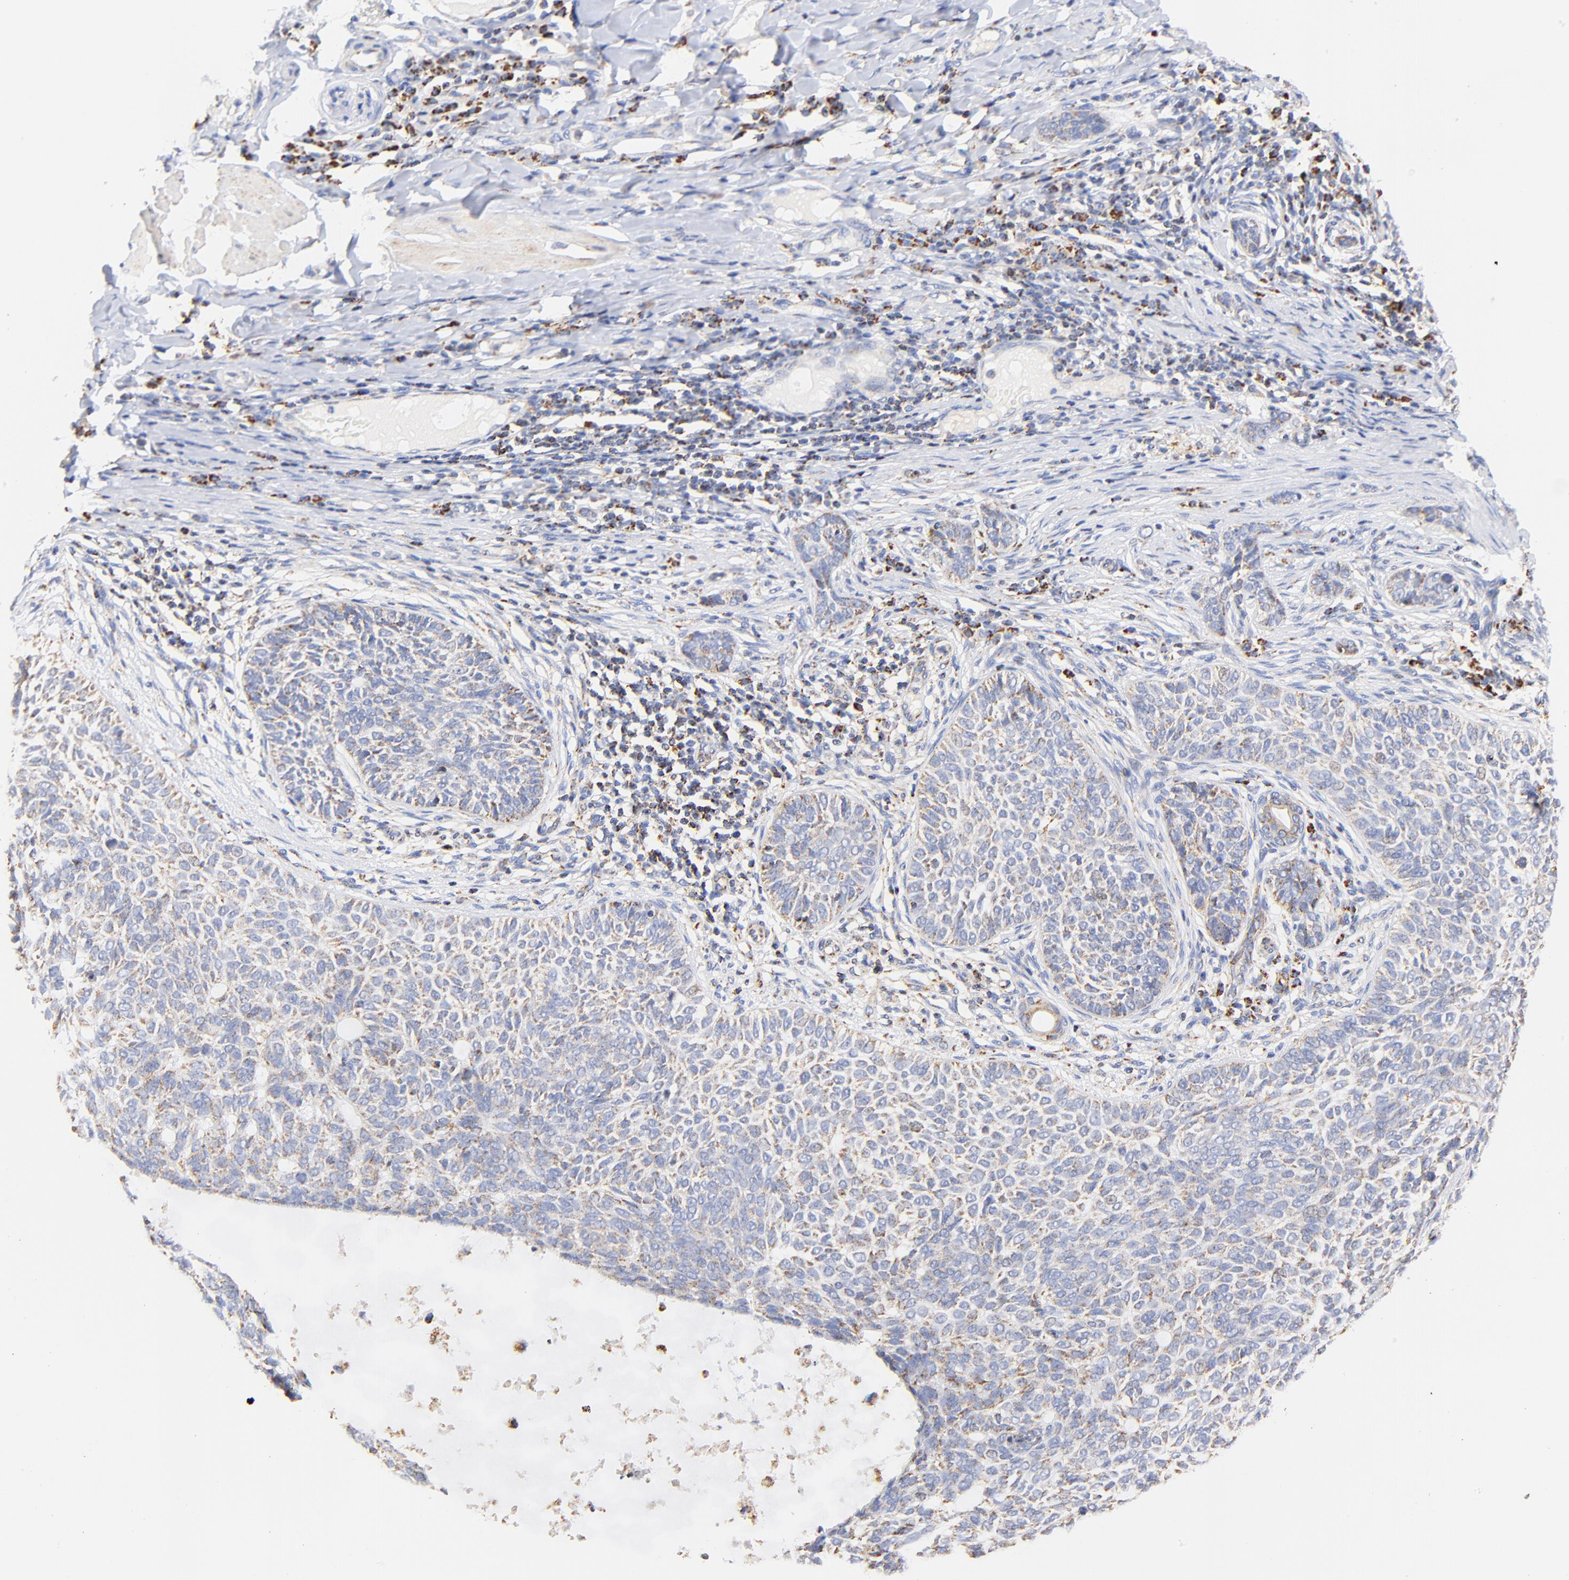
{"staining": {"intensity": "moderate", "quantity": "25%-75%", "location": "cytoplasmic/membranous"}, "tissue": "skin cancer", "cell_type": "Tumor cells", "image_type": "cancer", "snomed": [{"axis": "morphology", "description": "Basal cell carcinoma"}, {"axis": "topography", "description": "Skin"}], "caption": "This histopathology image displays immunohistochemistry staining of basal cell carcinoma (skin), with medium moderate cytoplasmic/membranous staining in approximately 25%-75% of tumor cells.", "gene": "ATP5F1D", "patient": {"sex": "male", "age": 87}}